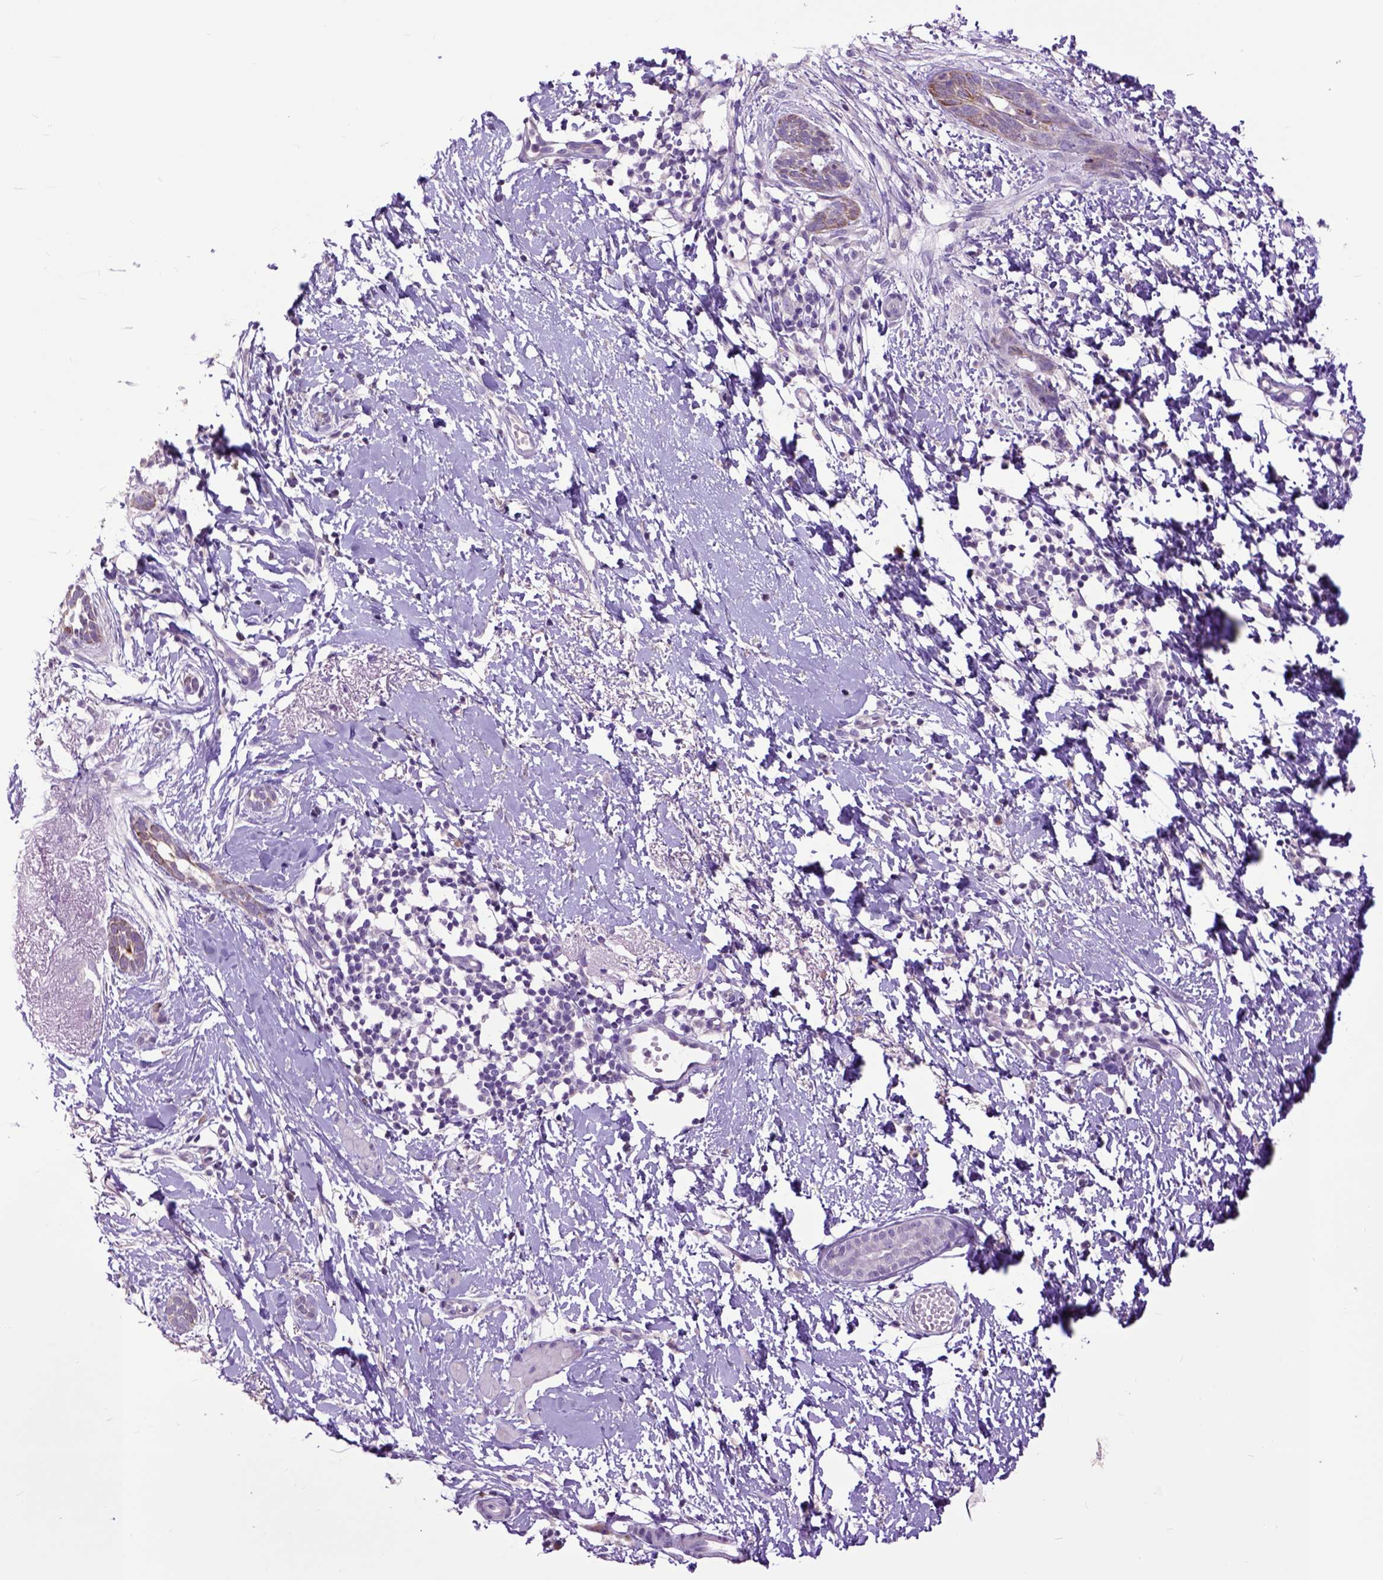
{"staining": {"intensity": "moderate", "quantity": "25%-75%", "location": "cytoplasmic/membranous"}, "tissue": "skin cancer", "cell_type": "Tumor cells", "image_type": "cancer", "snomed": [{"axis": "morphology", "description": "Normal tissue, NOS"}, {"axis": "morphology", "description": "Basal cell carcinoma"}, {"axis": "topography", "description": "Skin"}], "caption": "Immunohistochemistry (IHC) micrograph of neoplastic tissue: human skin basal cell carcinoma stained using immunohistochemistry (IHC) displays medium levels of moderate protein expression localized specifically in the cytoplasmic/membranous of tumor cells, appearing as a cytoplasmic/membranous brown color.", "gene": "RAB25", "patient": {"sex": "male", "age": 84}}